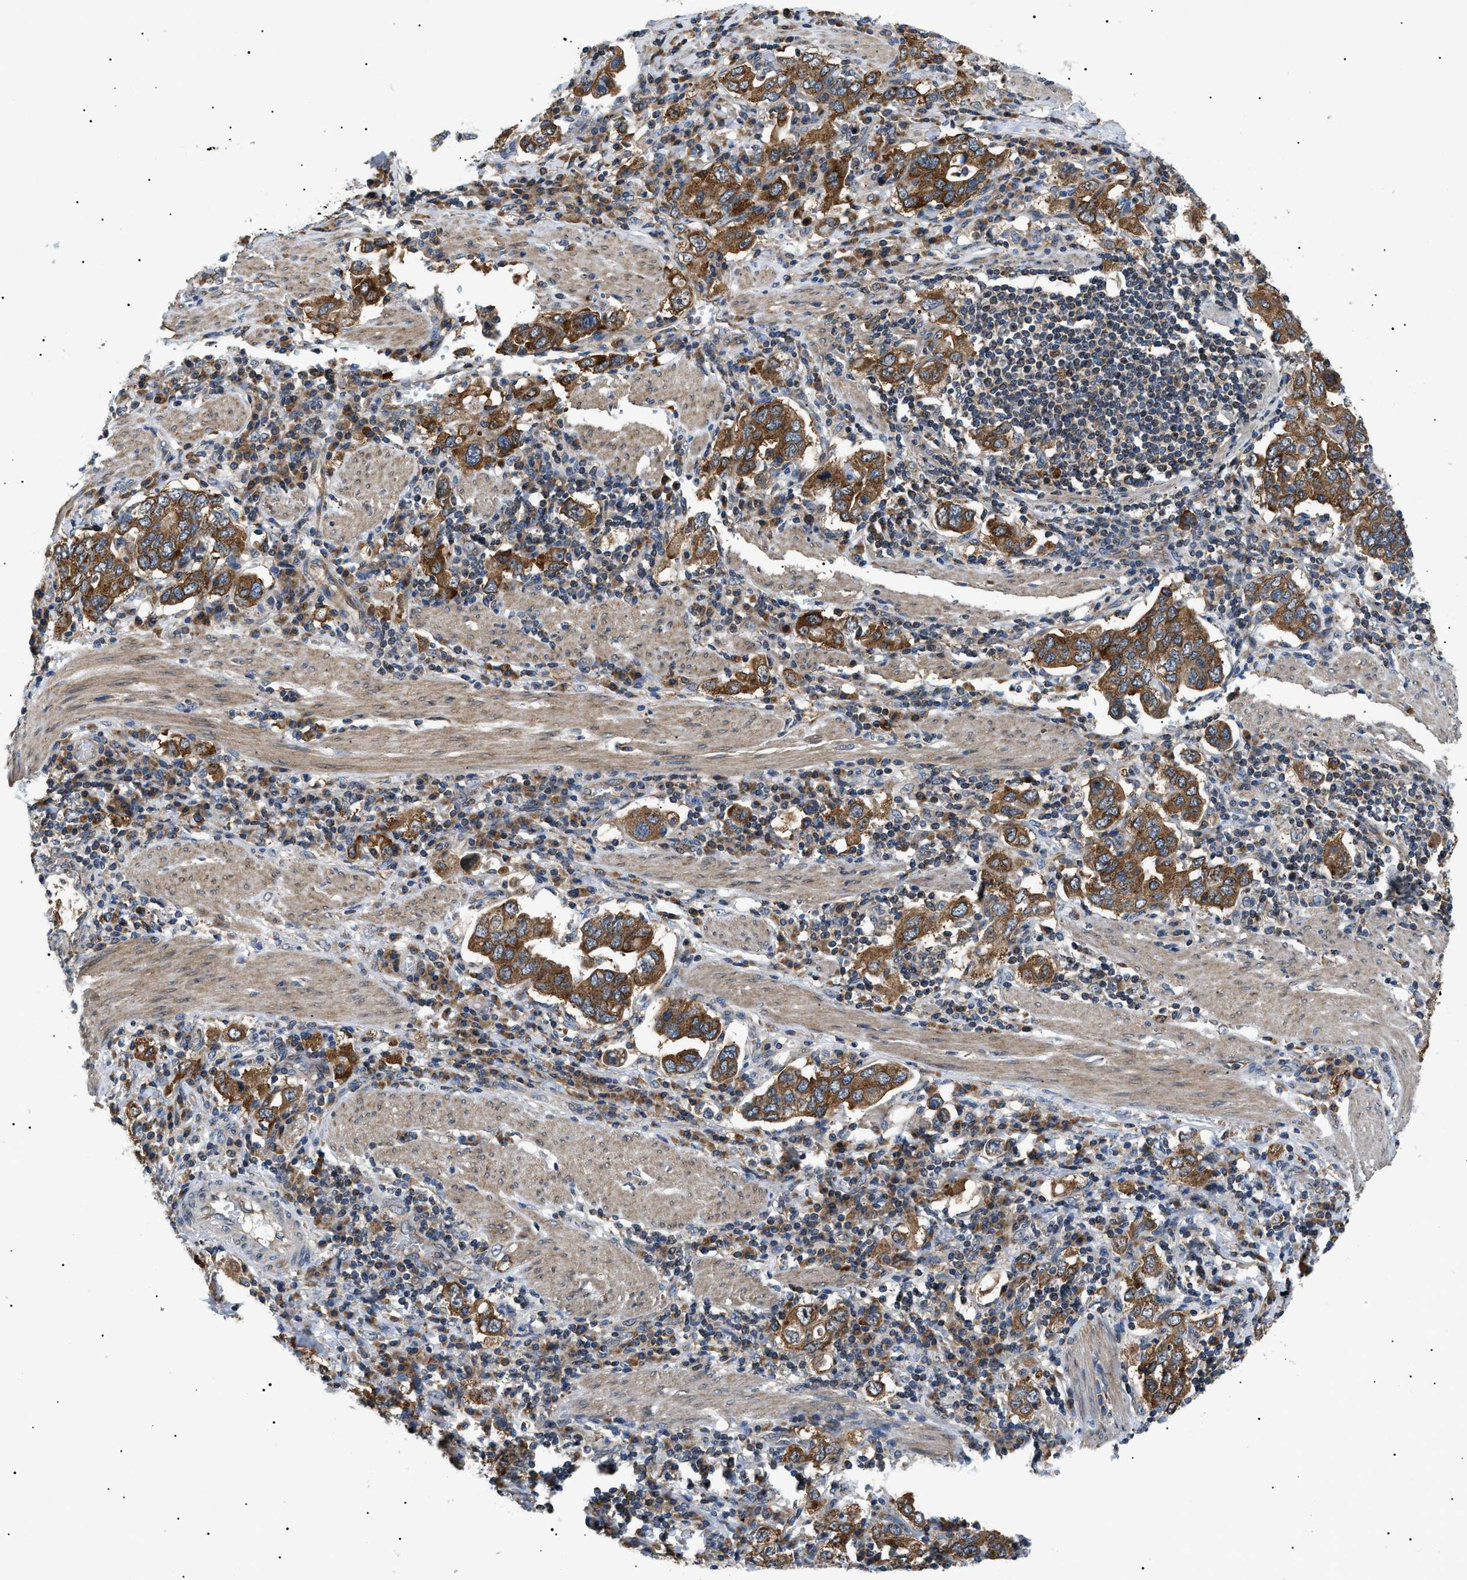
{"staining": {"intensity": "moderate", "quantity": ">75%", "location": "cytoplasmic/membranous"}, "tissue": "stomach cancer", "cell_type": "Tumor cells", "image_type": "cancer", "snomed": [{"axis": "morphology", "description": "Adenocarcinoma, NOS"}, {"axis": "topography", "description": "Stomach, upper"}], "caption": "Immunohistochemistry (DAB) staining of human stomach adenocarcinoma exhibits moderate cytoplasmic/membranous protein positivity in approximately >75% of tumor cells. (DAB (3,3'-diaminobenzidine) IHC with brightfield microscopy, high magnification).", "gene": "SRPK1", "patient": {"sex": "male", "age": 62}}